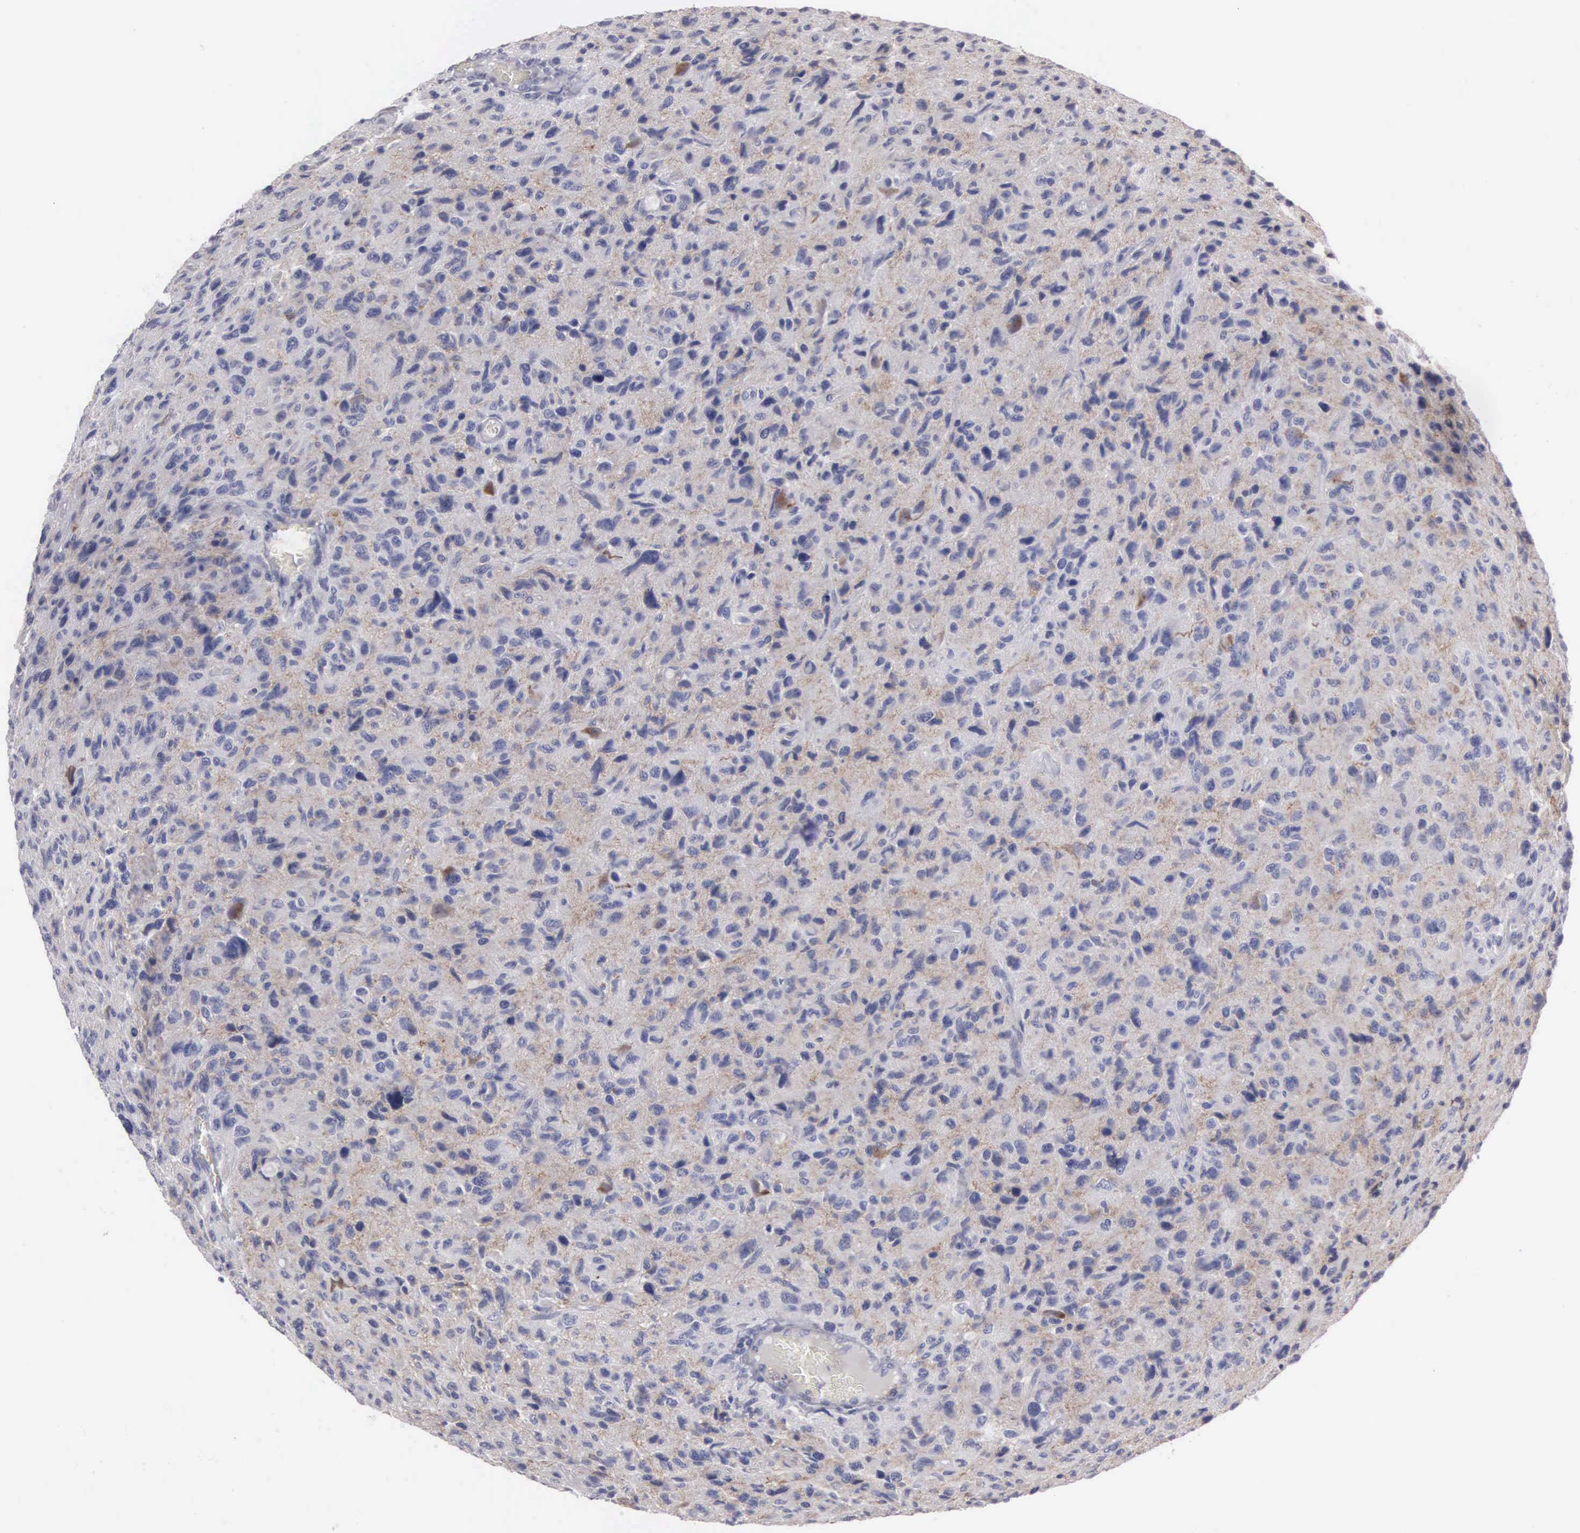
{"staining": {"intensity": "weak", "quantity": ">75%", "location": "cytoplasmic/membranous"}, "tissue": "glioma", "cell_type": "Tumor cells", "image_type": "cancer", "snomed": [{"axis": "morphology", "description": "Glioma, malignant, High grade"}, {"axis": "topography", "description": "Brain"}], "caption": "Protein expression analysis of glioma displays weak cytoplasmic/membranous positivity in about >75% of tumor cells.", "gene": "CEP170B", "patient": {"sex": "female", "age": 60}}